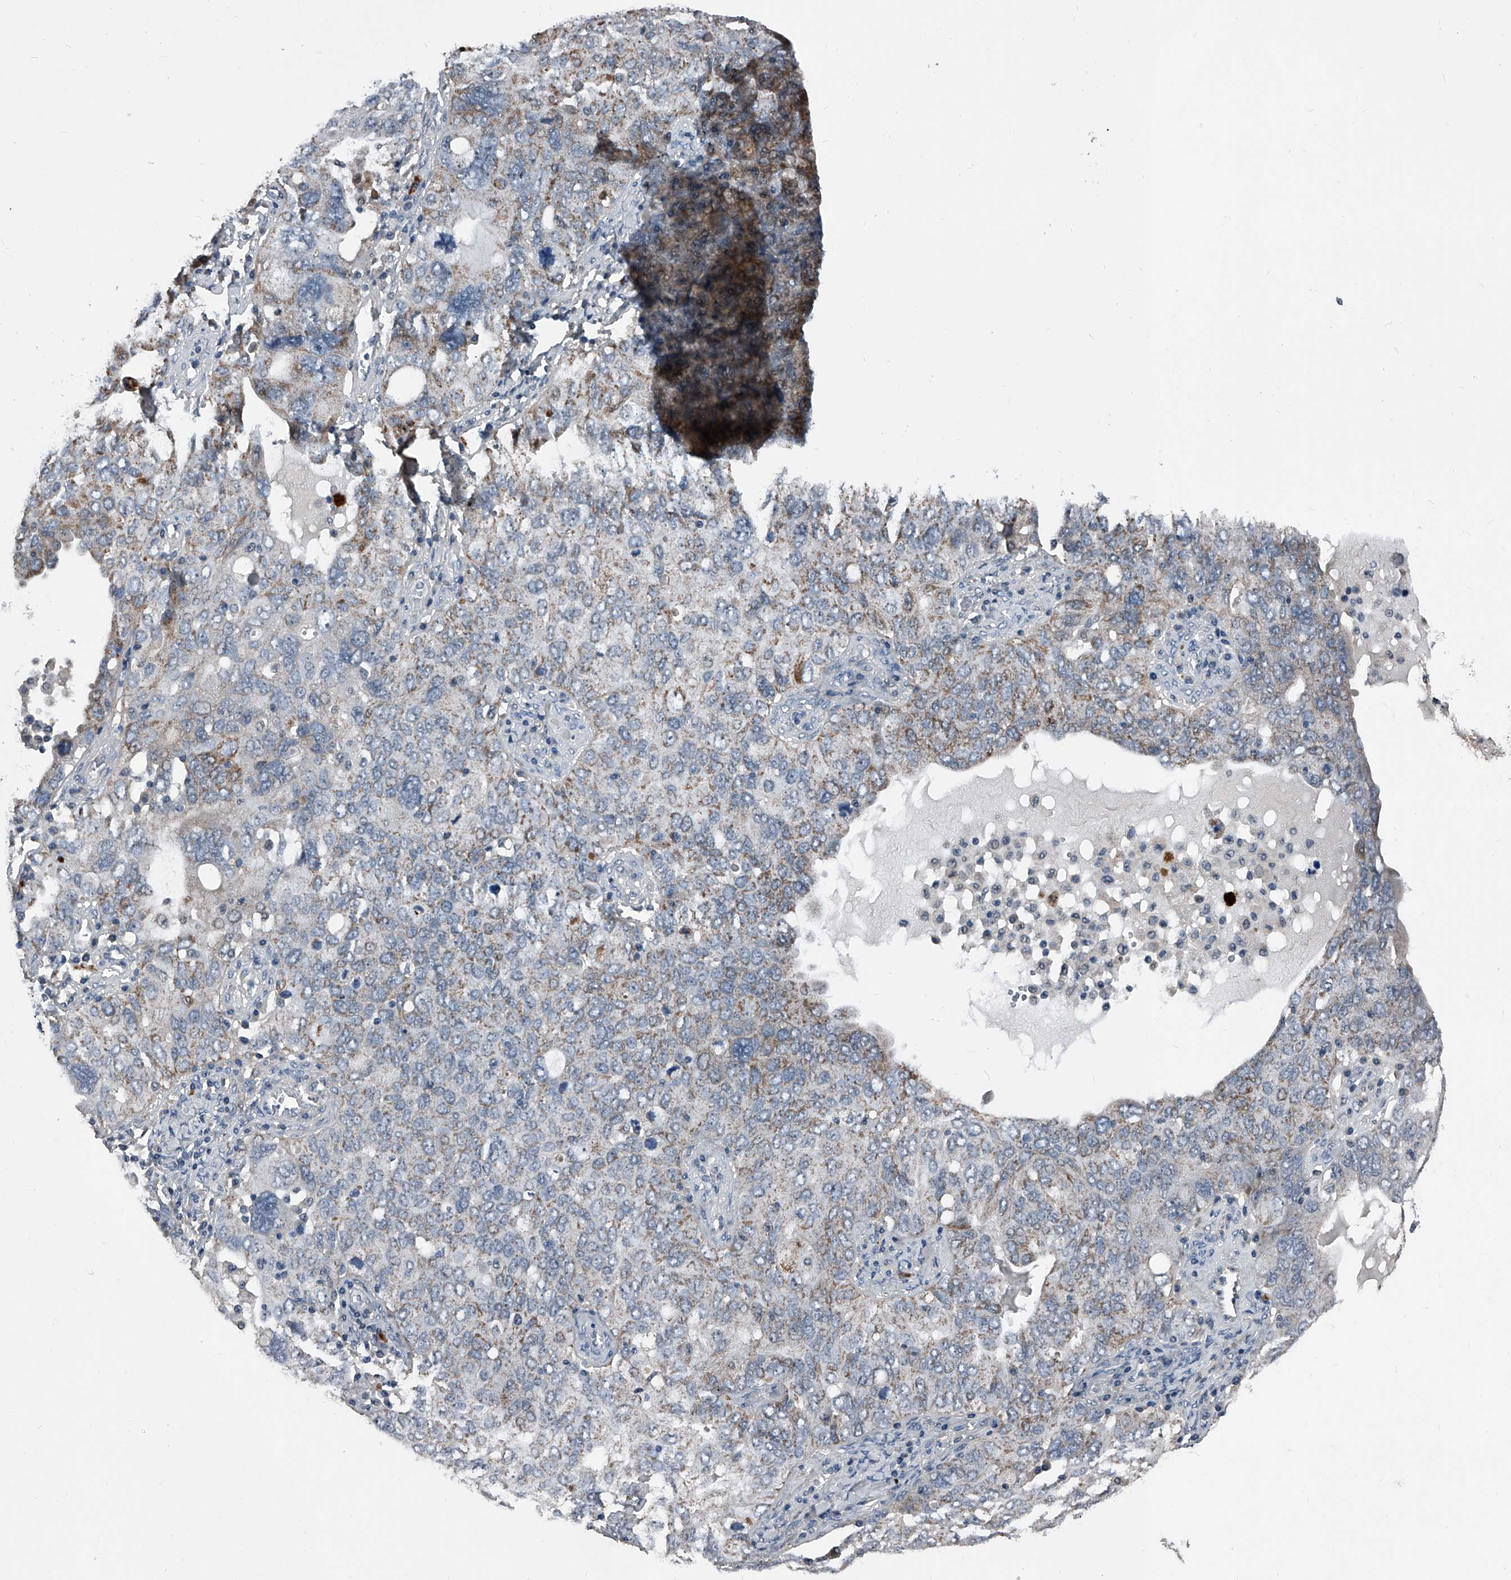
{"staining": {"intensity": "weak", "quantity": ">75%", "location": "cytoplasmic/membranous"}, "tissue": "ovarian cancer", "cell_type": "Tumor cells", "image_type": "cancer", "snomed": [{"axis": "morphology", "description": "Carcinoma, endometroid"}, {"axis": "topography", "description": "Ovary"}], "caption": "Ovarian cancer was stained to show a protein in brown. There is low levels of weak cytoplasmic/membranous staining in approximately >75% of tumor cells.", "gene": "PHACTR1", "patient": {"sex": "female", "age": 62}}